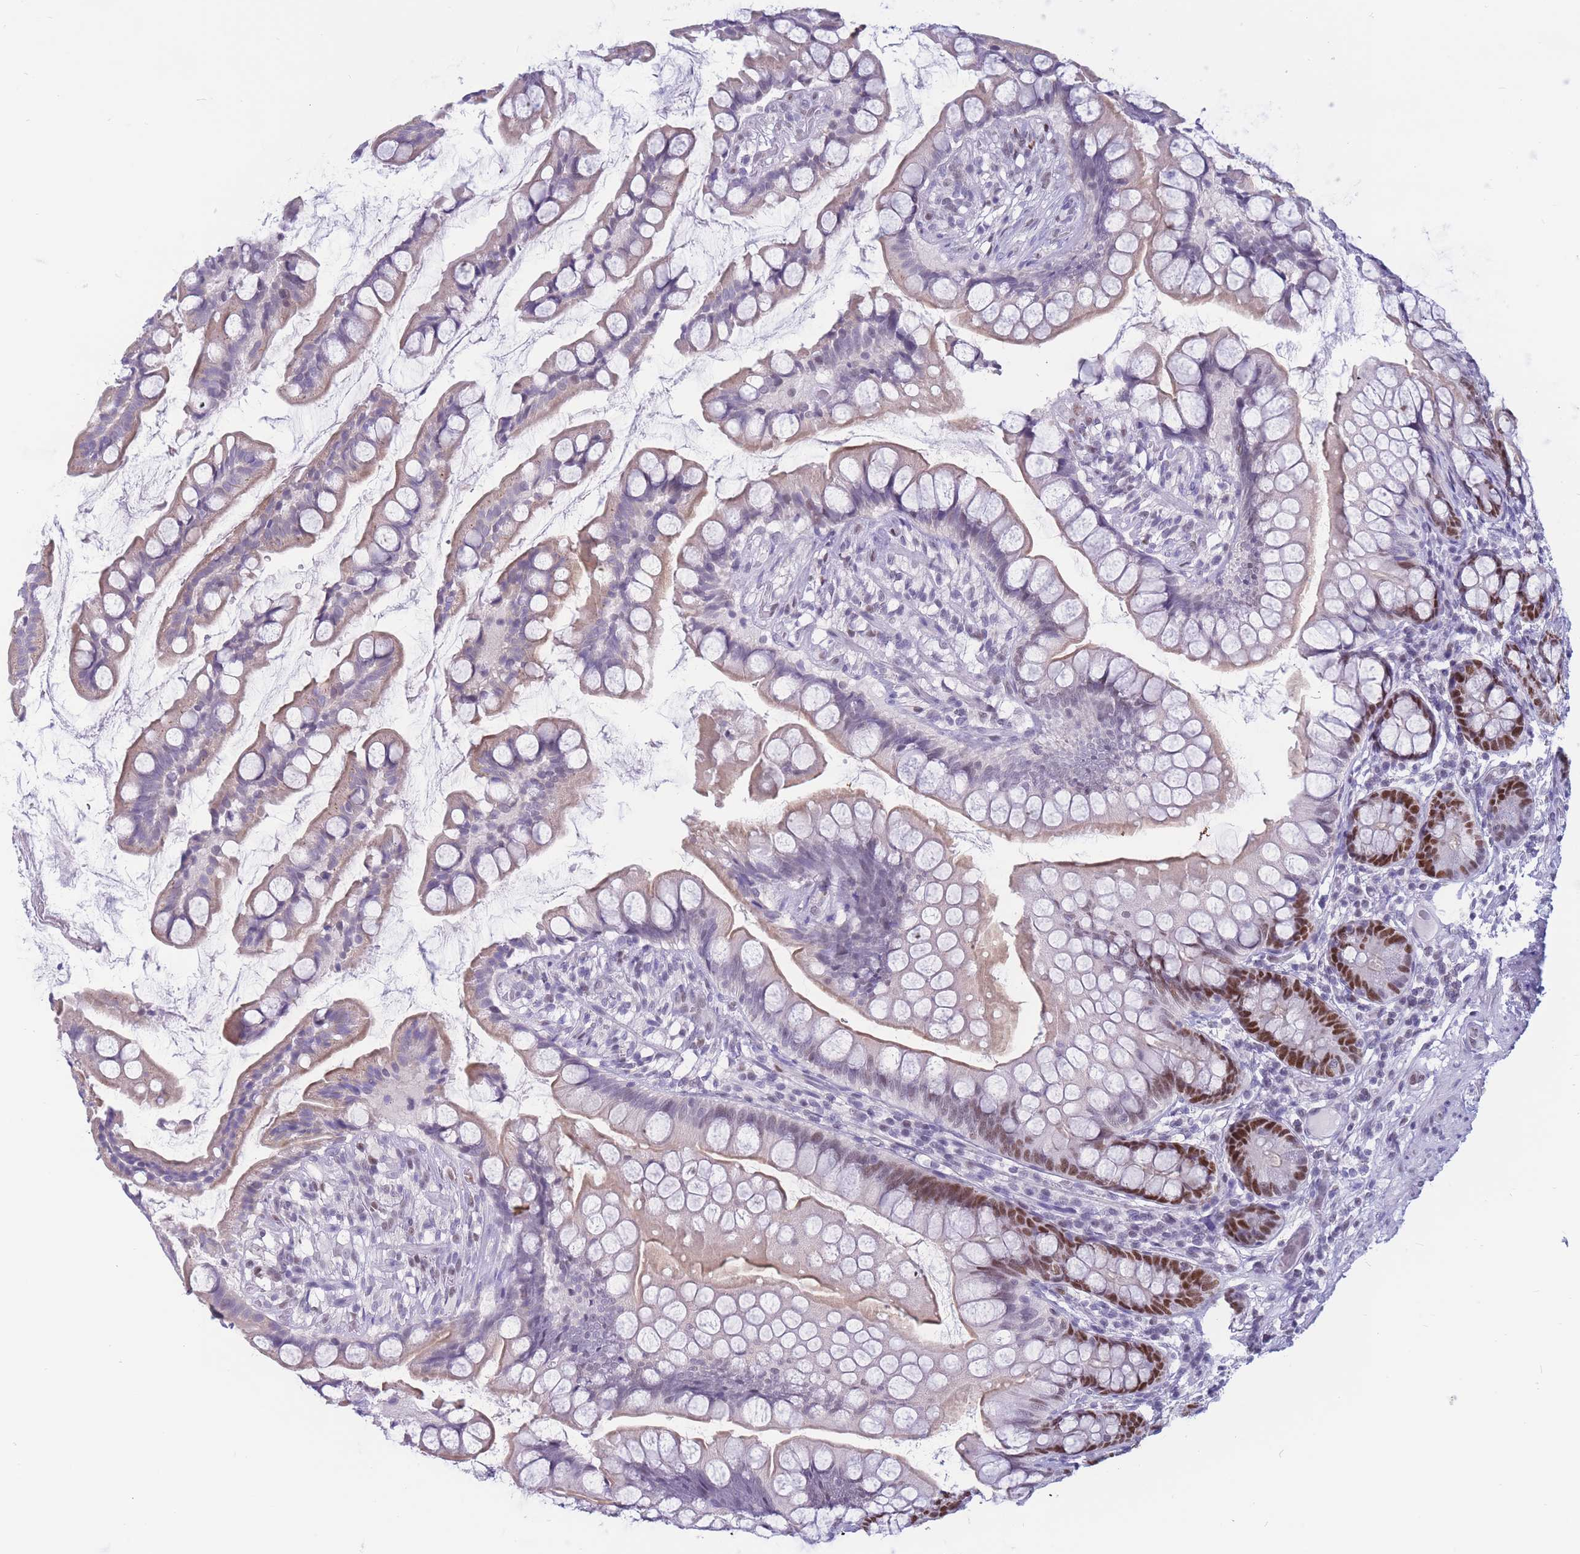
{"staining": {"intensity": "strong", "quantity": "25%-75%", "location": "nuclear"}, "tissue": "small intestine", "cell_type": "Glandular cells", "image_type": "normal", "snomed": [{"axis": "morphology", "description": "Normal tissue, NOS"}, {"axis": "topography", "description": "Small intestine"}], "caption": "Strong nuclear positivity for a protein is identified in approximately 25%-75% of glandular cells of benign small intestine using immunohistochemistry (IHC).", "gene": "NASP", "patient": {"sex": "male", "age": 70}}